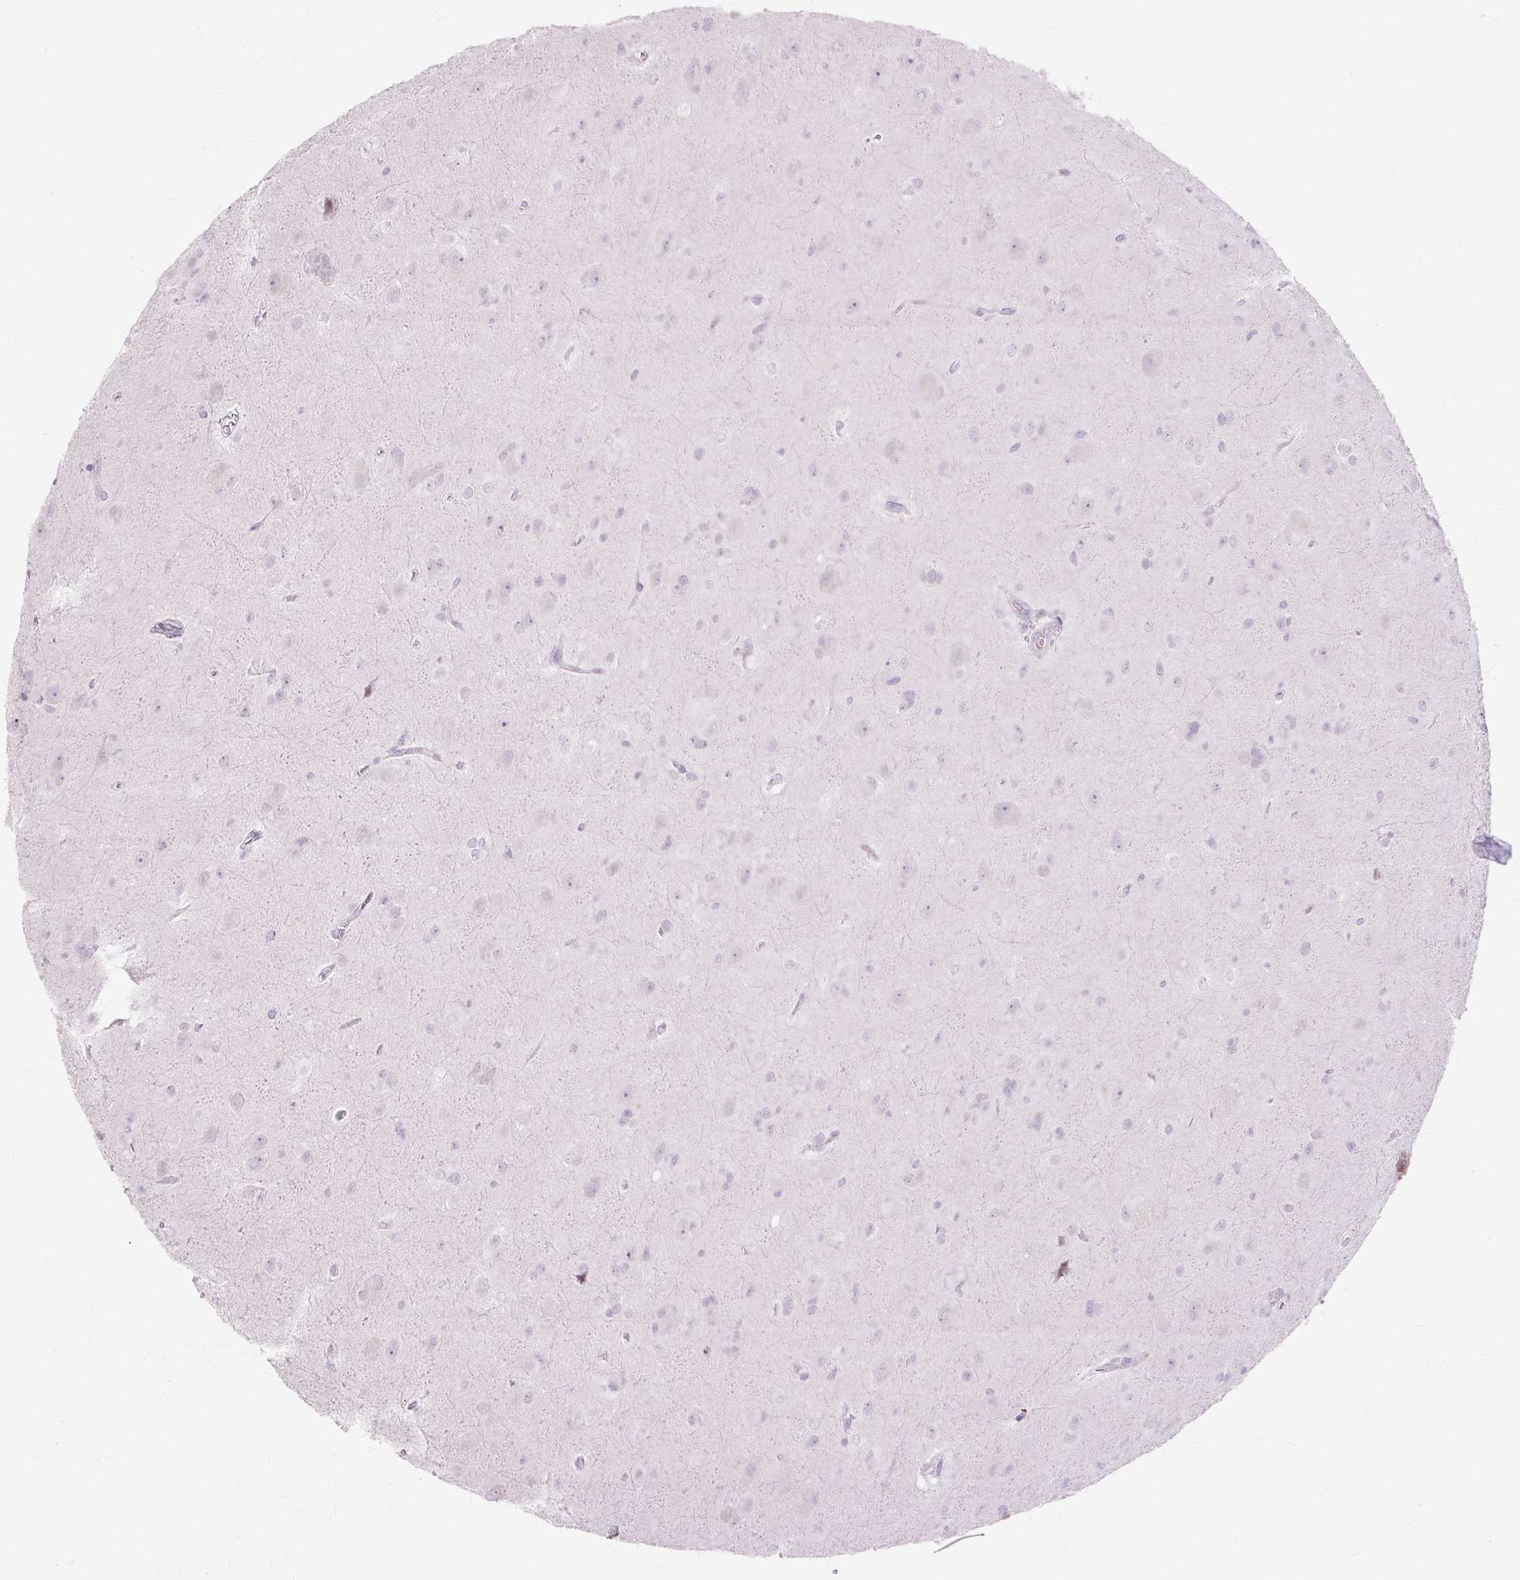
{"staining": {"intensity": "negative", "quantity": "none", "location": "none"}, "tissue": "glioma", "cell_type": "Tumor cells", "image_type": "cancer", "snomed": [{"axis": "morphology", "description": "Glioma, malignant, Low grade"}, {"axis": "topography", "description": "Brain"}], "caption": "IHC photomicrograph of neoplastic tissue: malignant glioma (low-grade) stained with DAB (3,3'-diaminobenzidine) reveals no significant protein positivity in tumor cells.", "gene": "IRX2", "patient": {"sex": "male", "age": 58}}